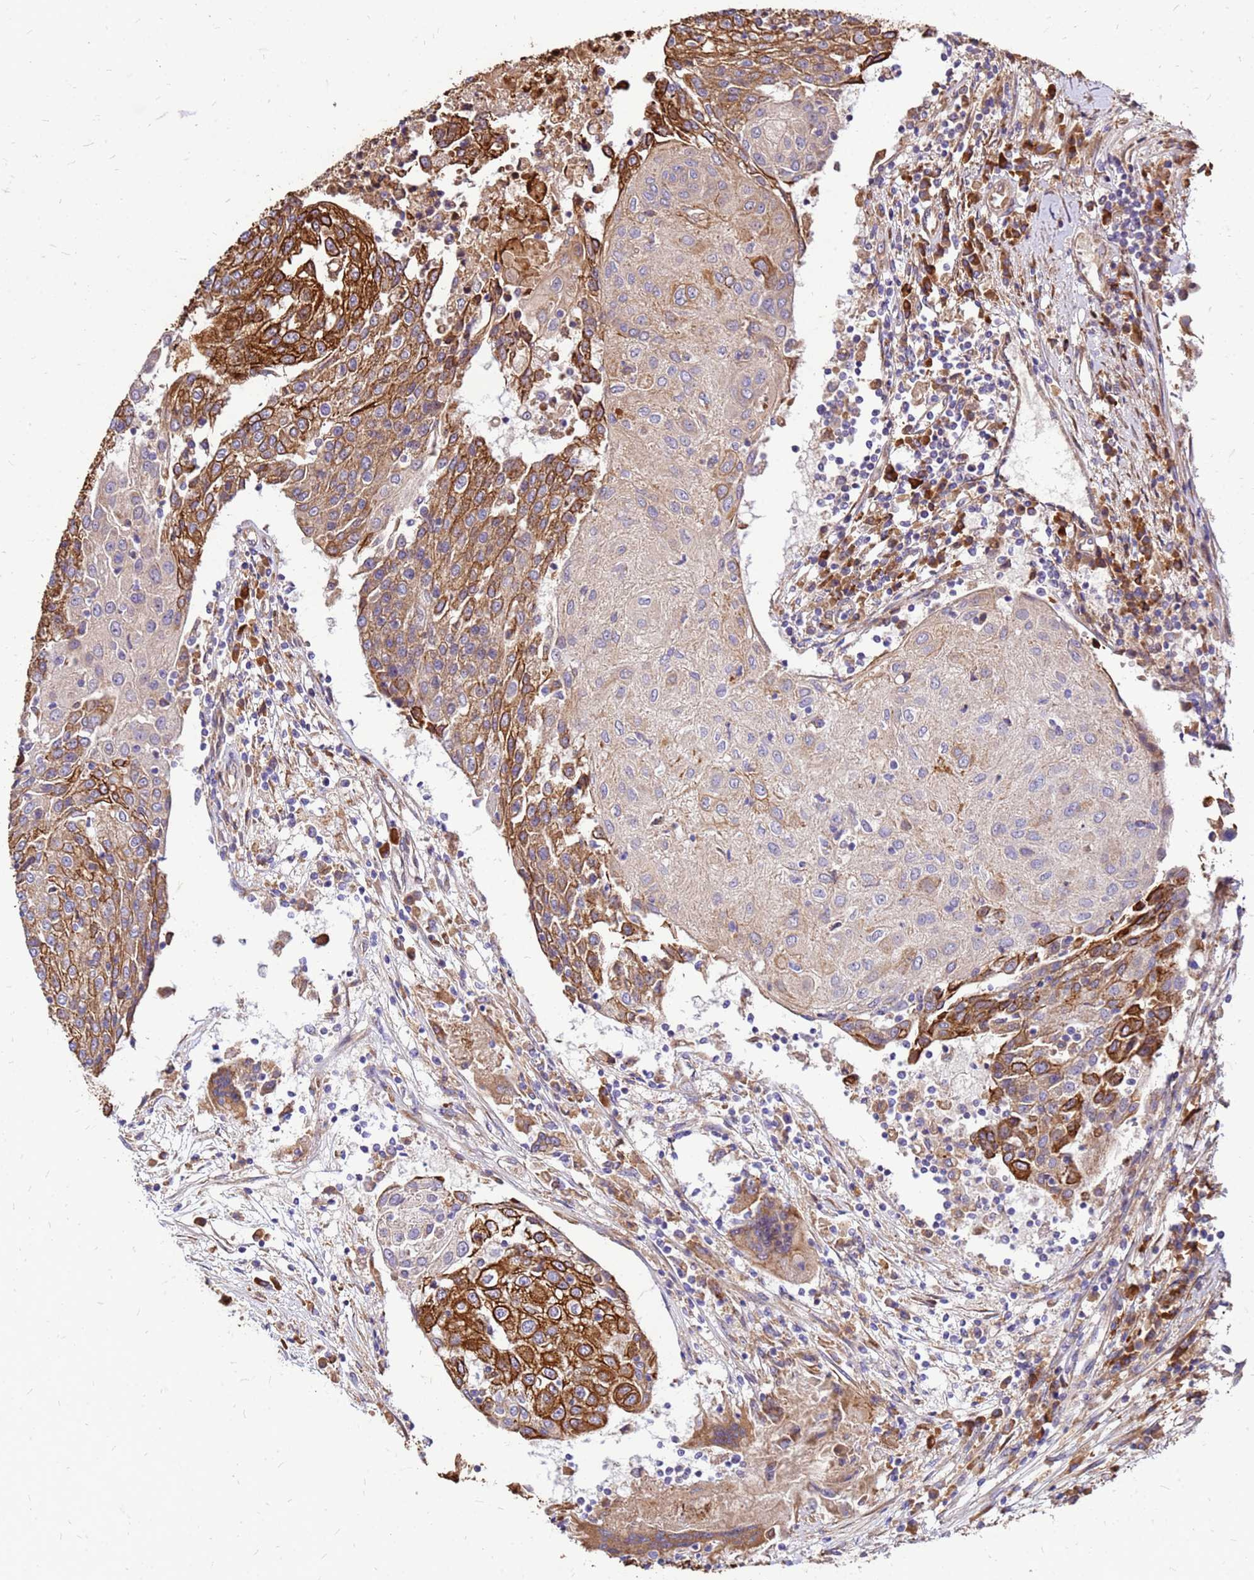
{"staining": {"intensity": "strong", "quantity": ">75%", "location": "cytoplasmic/membranous"}, "tissue": "urothelial cancer", "cell_type": "Tumor cells", "image_type": "cancer", "snomed": [{"axis": "morphology", "description": "Urothelial carcinoma, High grade"}, {"axis": "topography", "description": "Urinary bladder"}], "caption": "A brown stain highlights strong cytoplasmic/membranous staining of a protein in urothelial cancer tumor cells.", "gene": "VMO1", "patient": {"sex": "female", "age": 85}}